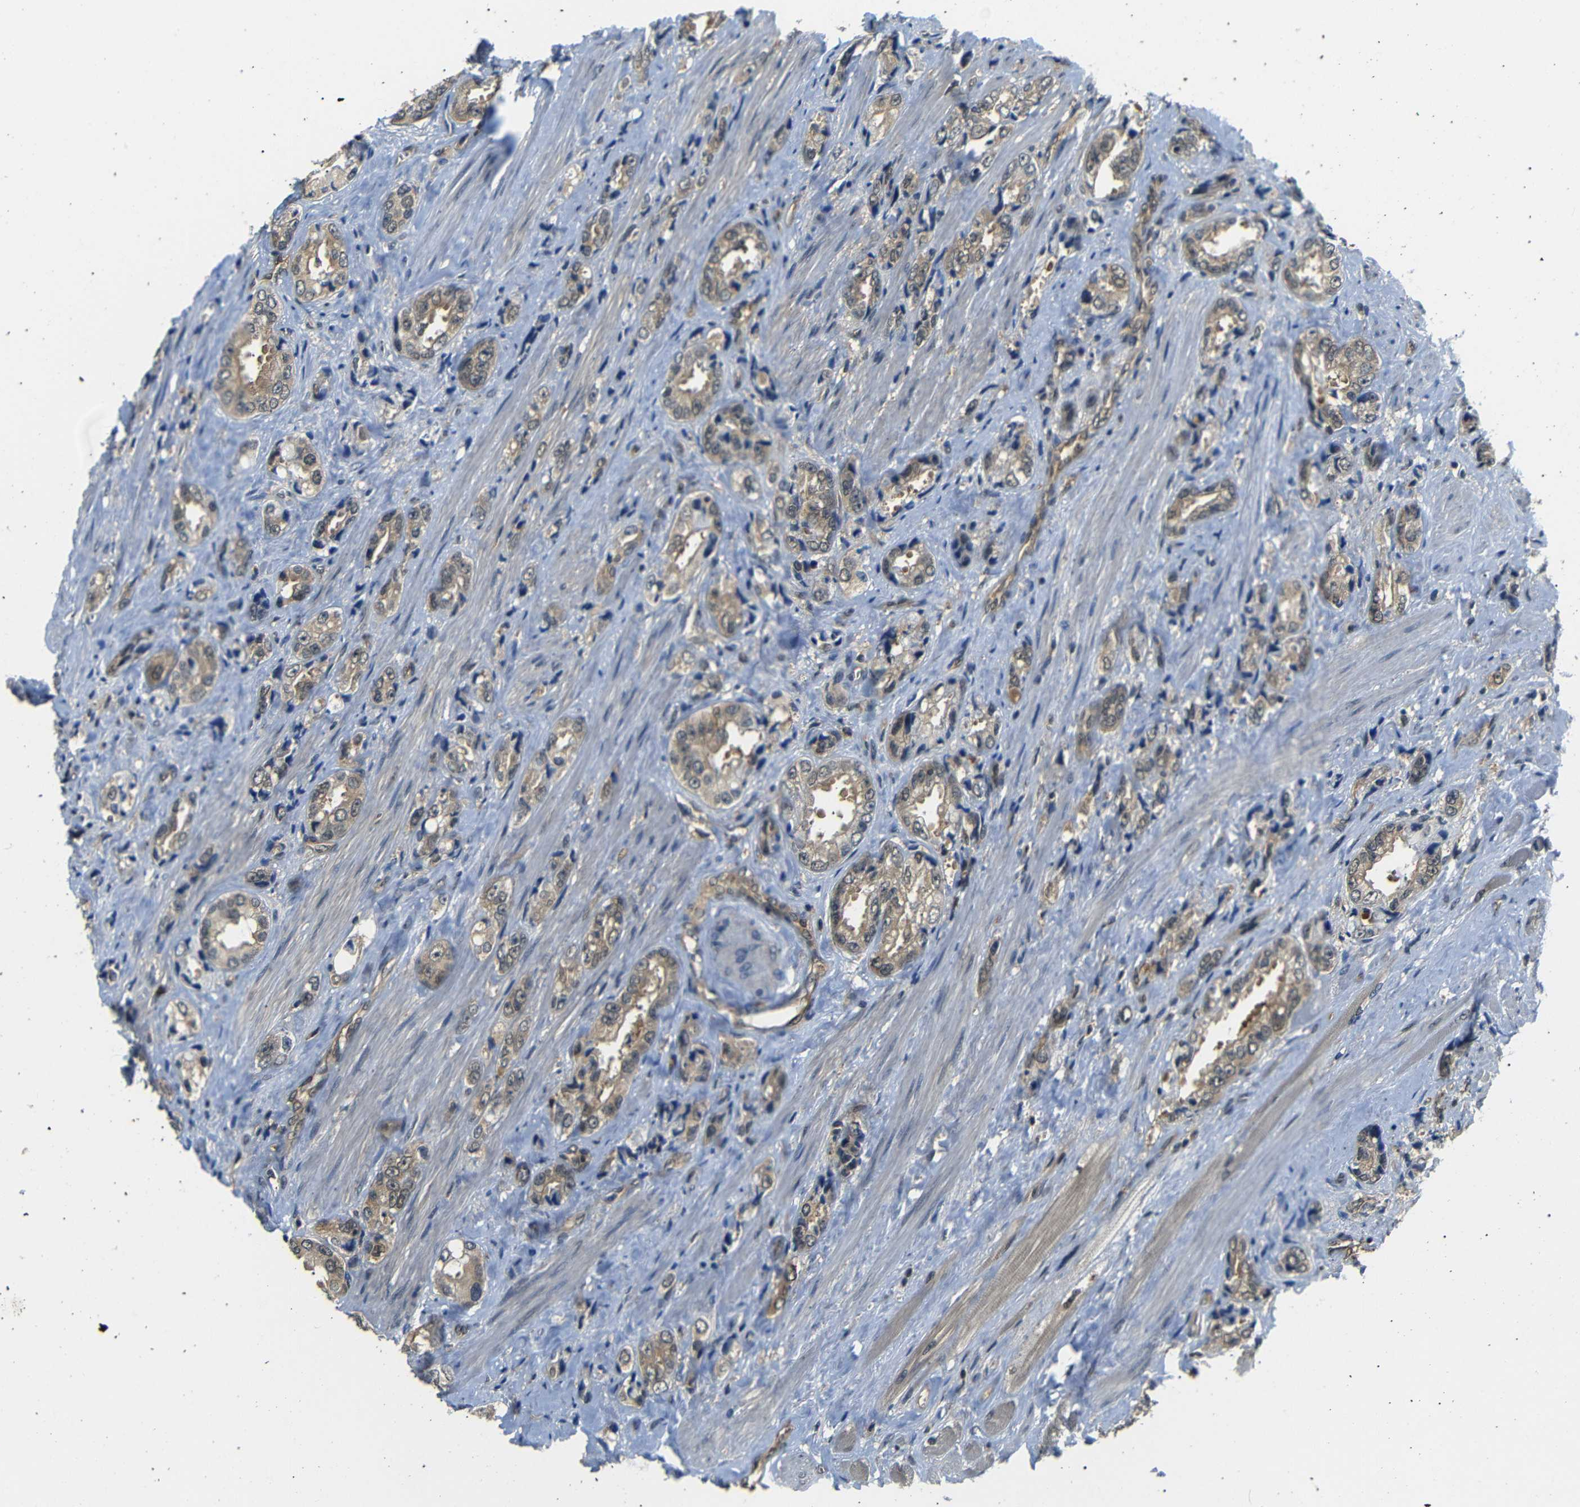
{"staining": {"intensity": "weak", "quantity": ">75%", "location": "cytoplasmic/membranous"}, "tissue": "prostate cancer", "cell_type": "Tumor cells", "image_type": "cancer", "snomed": [{"axis": "morphology", "description": "Adenocarcinoma, High grade"}, {"axis": "topography", "description": "Prostate"}], "caption": "Immunohistochemistry (IHC) of prostate cancer (high-grade adenocarcinoma) demonstrates low levels of weak cytoplasmic/membranous positivity in approximately >75% of tumor cells.", "gene": "UBXN1", "patient": {"sex": "male", "age": 61}}